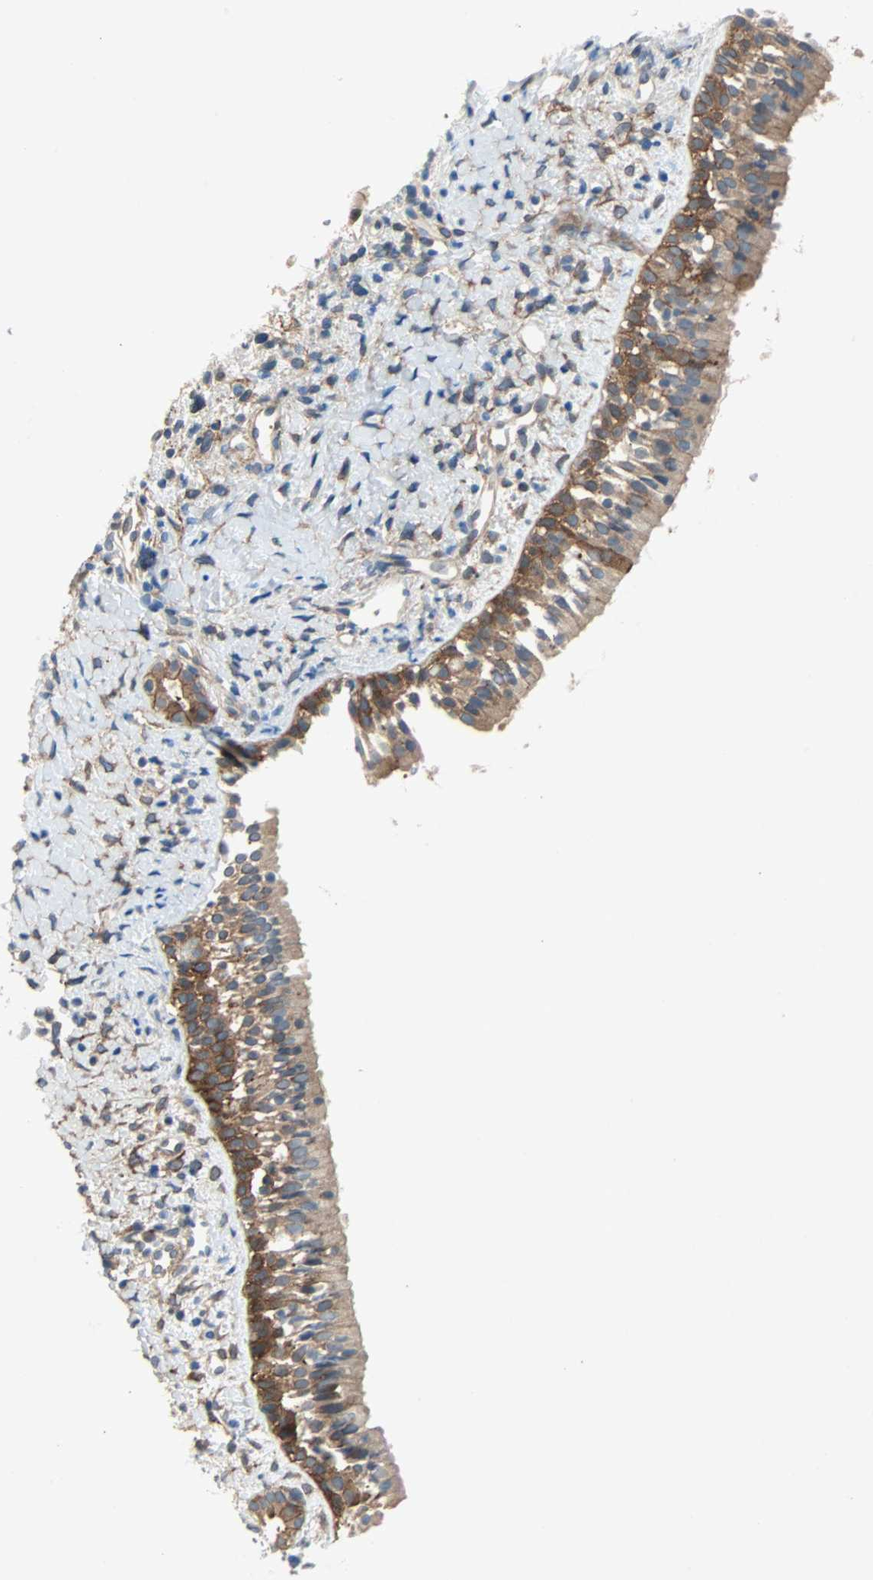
{"staining": {"intensity": "strong", "quantity": ">75%", "location": "cytoplasmic/membranous"}, "tissue": "nasopharynx", "cell_type": "Respiratory epithelial cells", "image_type": "normal", "snomed": [{"axis": "morphology", "description": "Normal tissue, NOS"}, {"axis": "topography", "description": "Nasopharynx"}], "caption": "The photomicrograph exhibits staining of normal nasopharynx, revealing strong cytoplasmic/membranous protein expression (brown color) within respiratory epithelial cells. The staining was performed using DAB, with brown indicating positive protein expression. Nuclei are stained blue with hematoxylin.", "gene": "TNFRSF12A", "patient": {"sex": "male", "age": 22}}